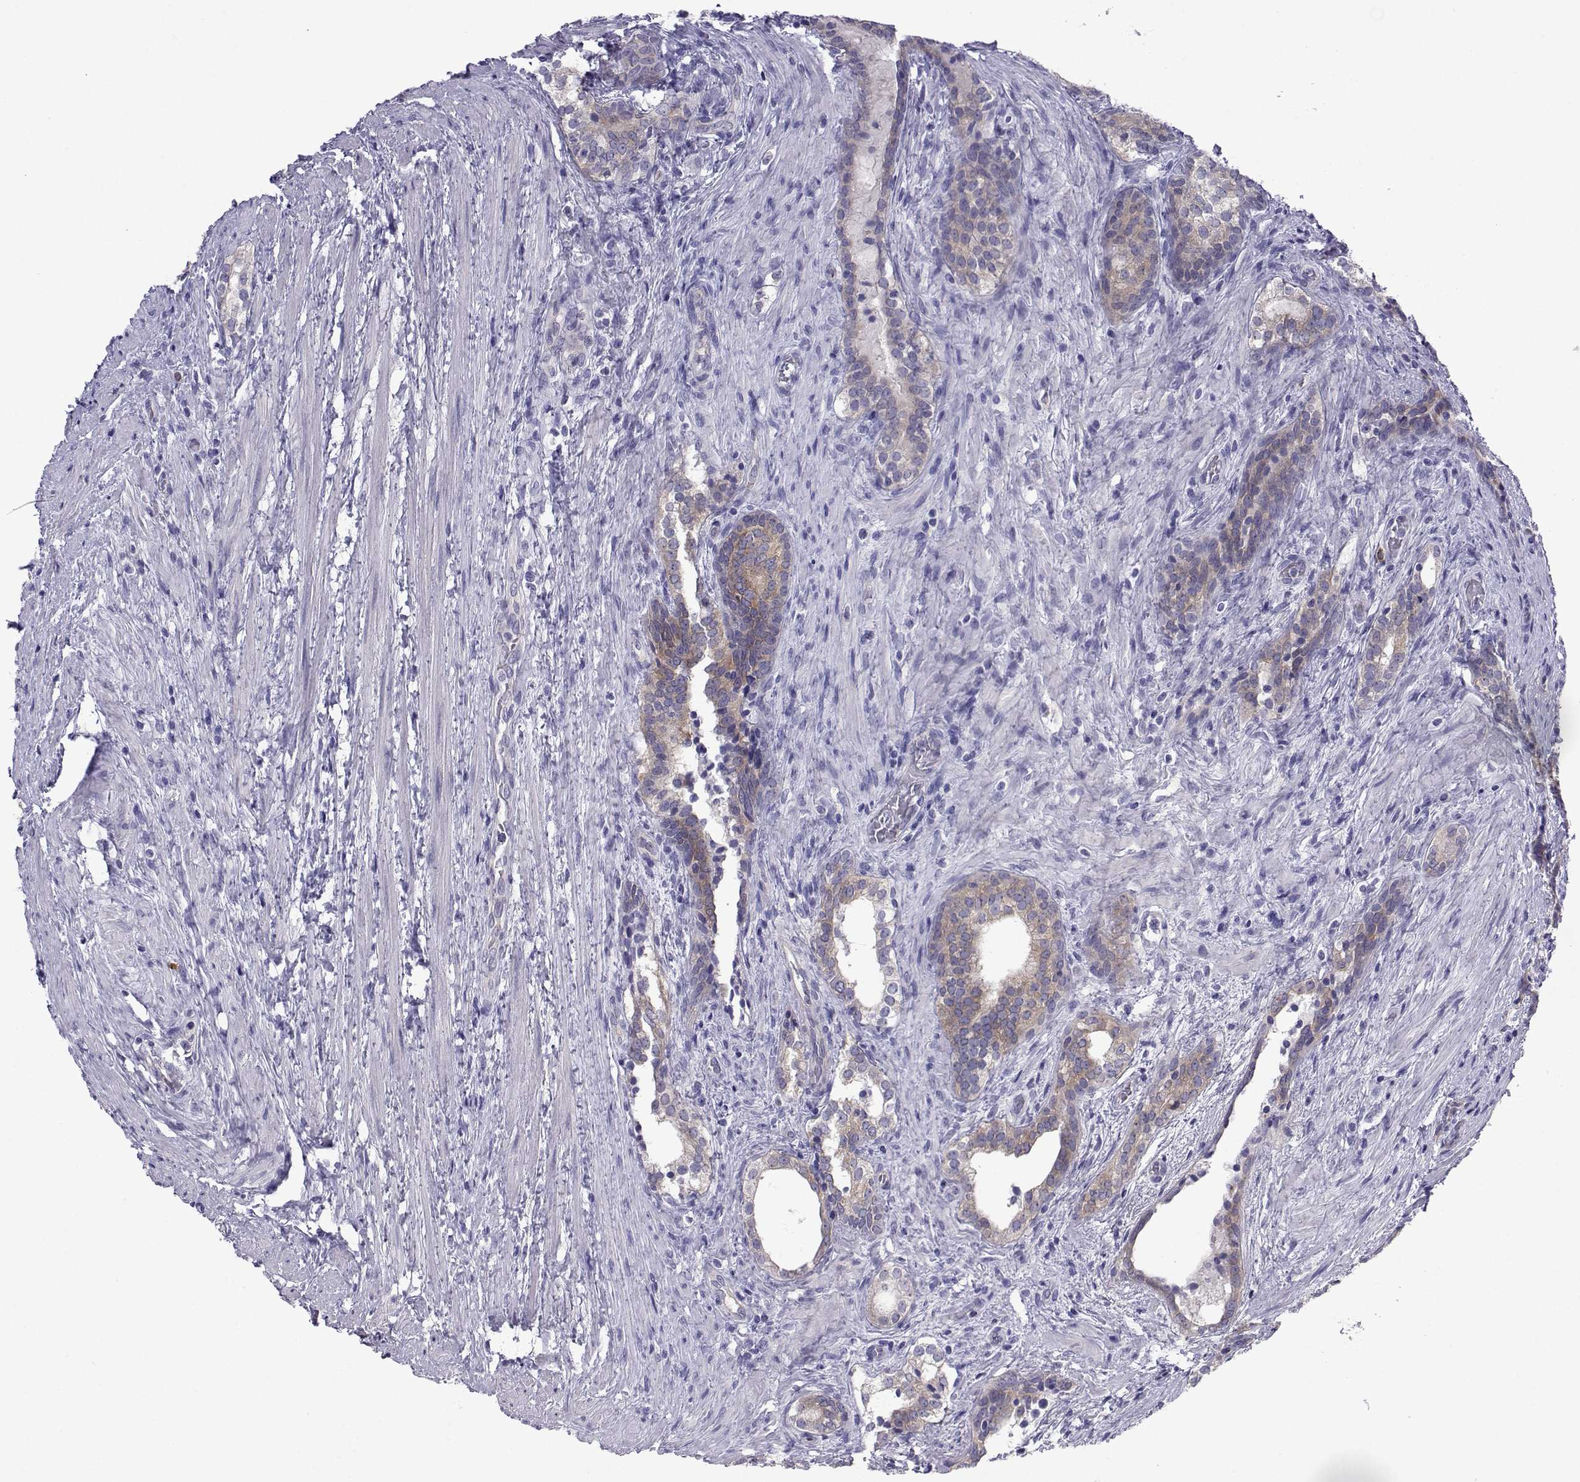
{"staining": {"intensity": "weak", "quantity": ">75%", "location": "cytoplasmic/membranous"}, "tissue": "prostate cancer", "cell_type": "Tumor cells", "image_type": "cancer", "snomed": [{"axis": "morphology", "description": "Adenocarcinoma, NOS"}, {"axis": "morphology", "description": "Adenocarcinoma, High grade"}, {"axis": "topography", "description": "Prostate"}], "caption": "Adenocarcinoma (high-grade) (prostate) stained with a protein marker exhibits weak staining in tumor cells.", "gene": "COL22A1", "patient": {"sex": "male", "age": 61}}